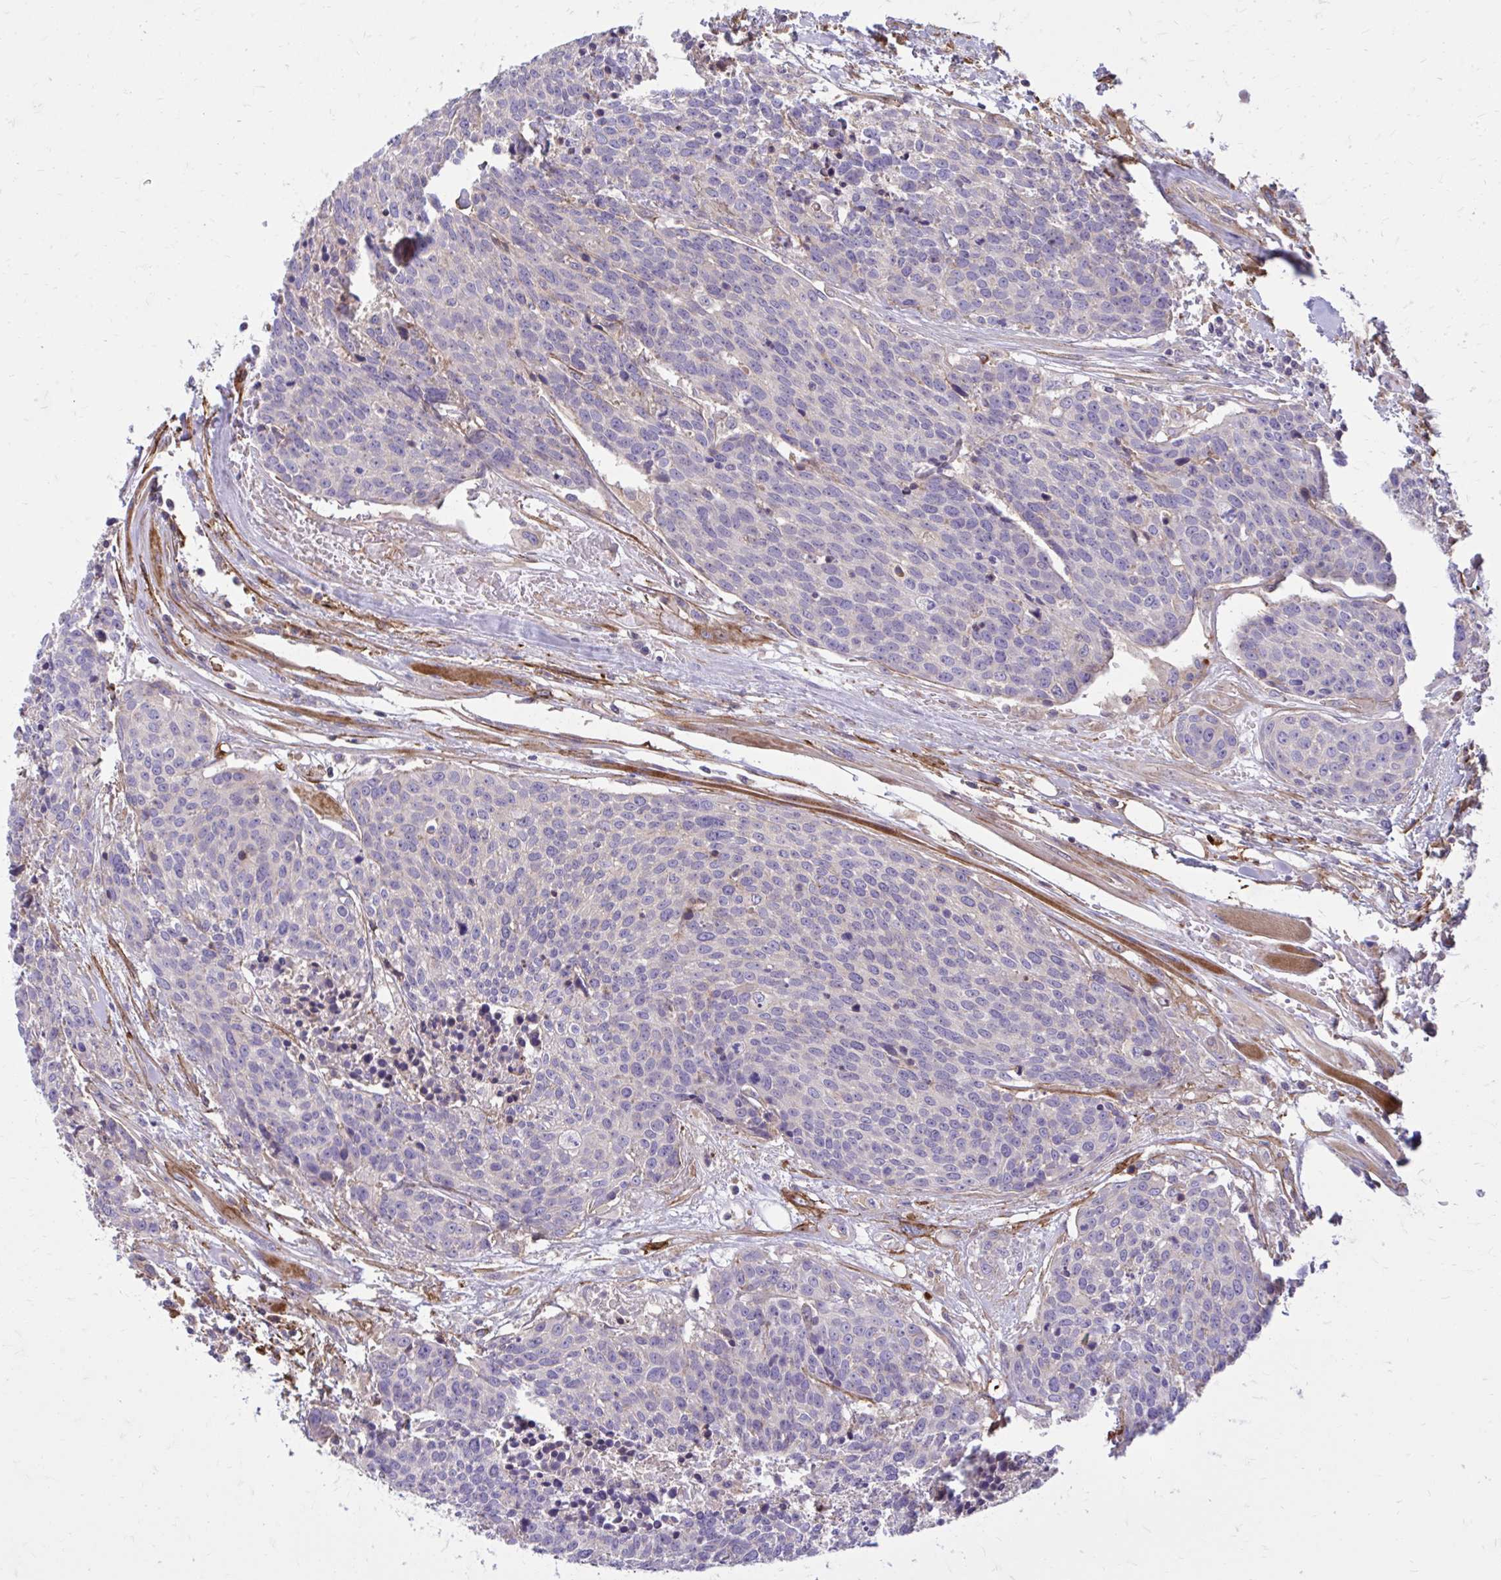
{"staining": {"intensity": "negative", "quantity": "none", "location": "none"}, "tissue": "head and neck cancer", "cell_type": "Tumor cells", "image_type": "cancer", "snomed": [{"axis": "morphology", "description": "Squamous cell carcinoma, NOS"}, {"axis": "topography", "description": "Oral tissue"}, {"axis": "topography", "description": "Head-Neck"}], "caption": "IHC of head and neck squamous cell carcinoma exhibits no positivity in tumor cells.", "gene": "FAP", "patient": {"sex": "male", "age": 64}}